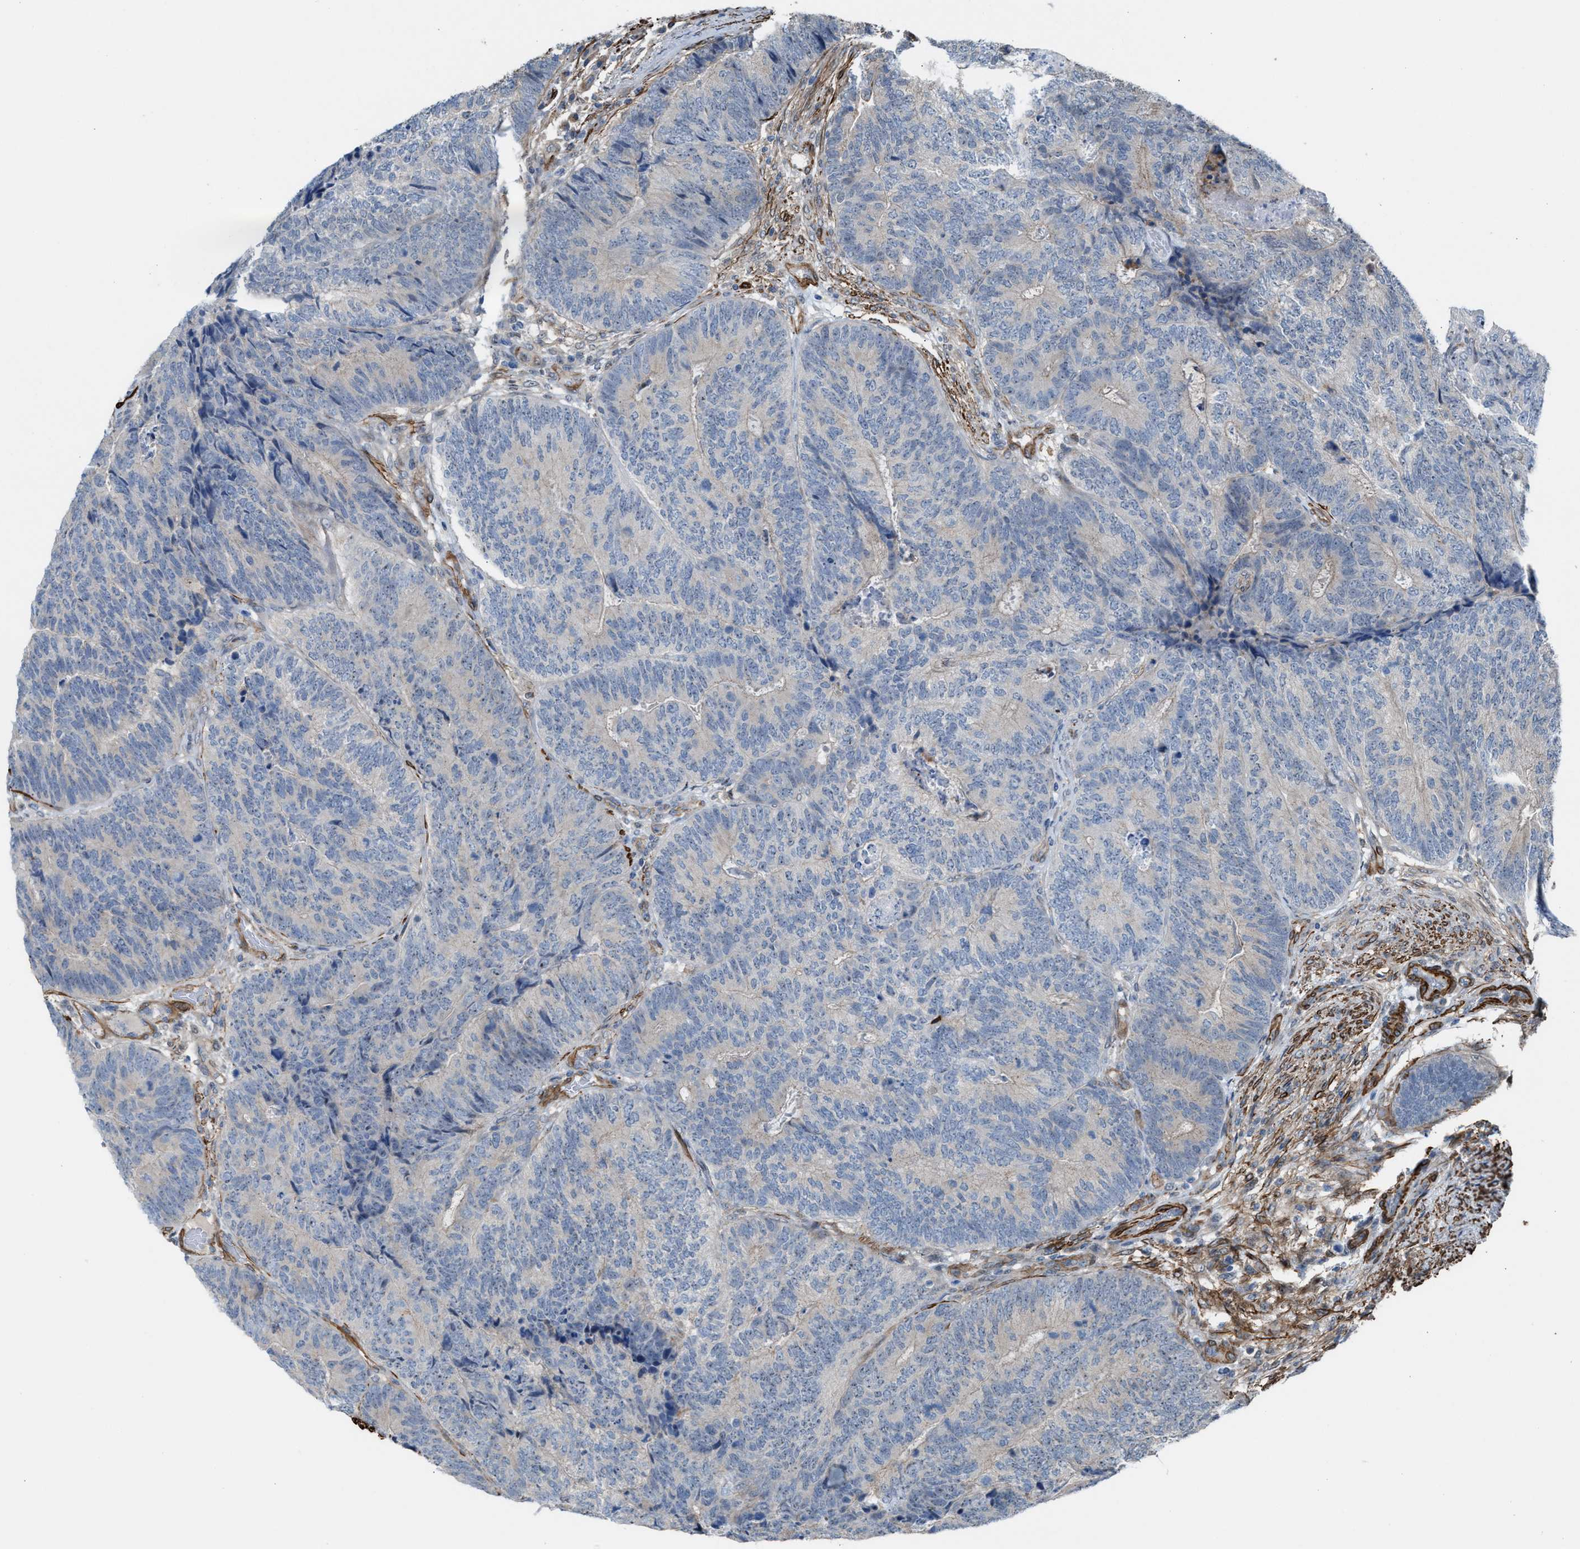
{"staining": {"intensity": "negative", "quantity": "none", "location": "none"}, "tissue": "colorectal cancer", "cell_type": "Tumor cells", "image_type": "cancer", "snomed": [{"axis": "morphology", "description": "Adenocarcinoma, NOS"}, {"axis": "topography", "description": "Colon"}], "caption": "This is a photomicrograph of immunohistochemistry (IHC) staining of colorectal cancer, which shows no staining in tumor cells. (Stains: DAB (3,3'-diaminobenzidine) immunohistochemistry (IHC) with hematoxylin counter stain, Microscopy: brightfield microscopy at high magnification).", "gene": "NQO2", "patient": {"sex": "female", "age": 67}}